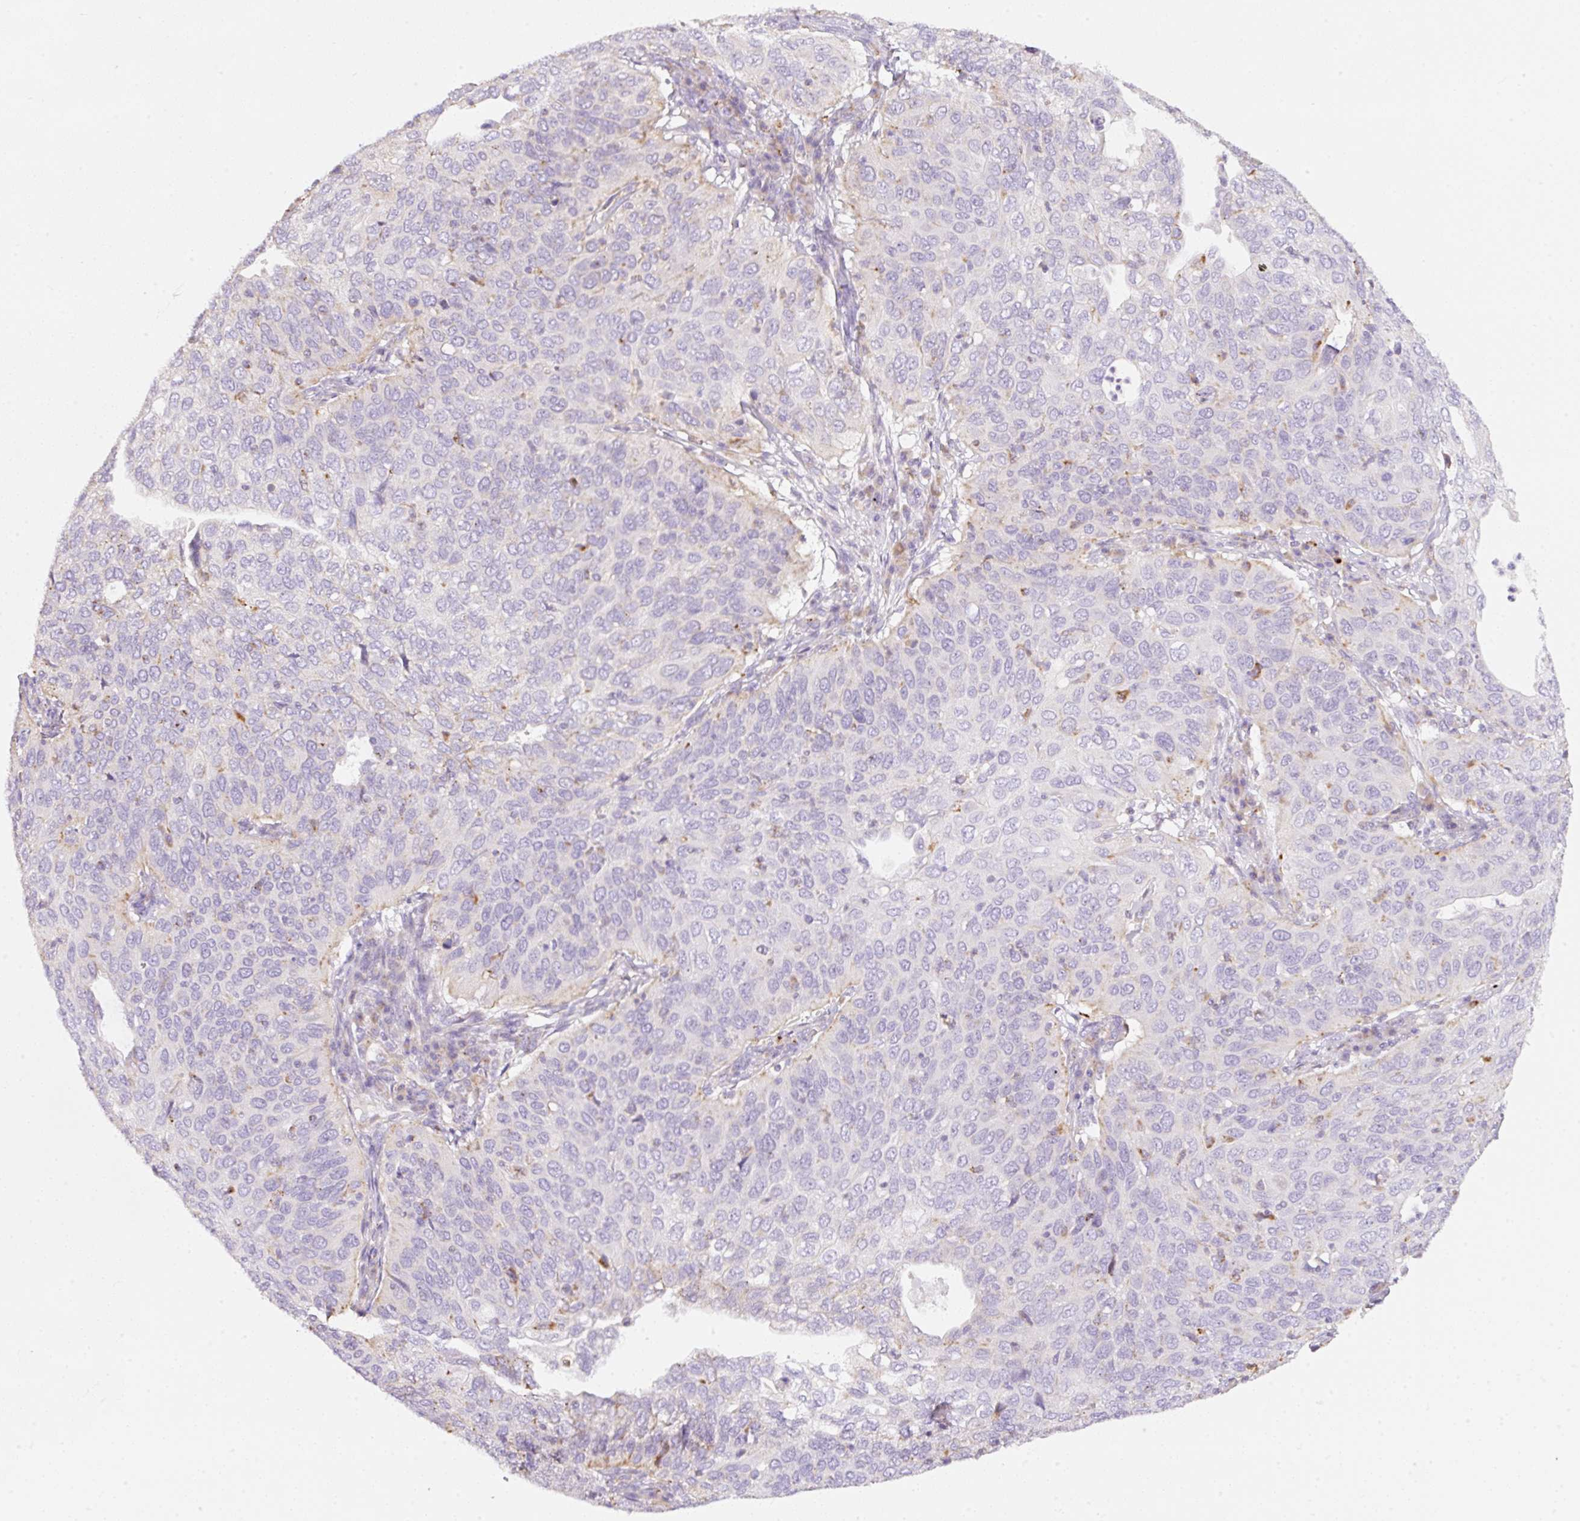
{"staining": {"intensity": "negative", "quantity": "none", "location": "none"}, "tissue": "cervical cancer", "cell_type": "Tumor cells", "image_type": "cancer", "snomed": [{"axis": "morphology", "description": "Squamous cell carcinoma, NOS"}, {"axis": "topography", "description": "Cervix"}], "caption": "This is an IHC image of human cervical cancer (squamous cell carcinoma). There is no positivity in tumor cells.", "gene": "CLEC3A", "patient": {"sex": "female", "age": 36}}